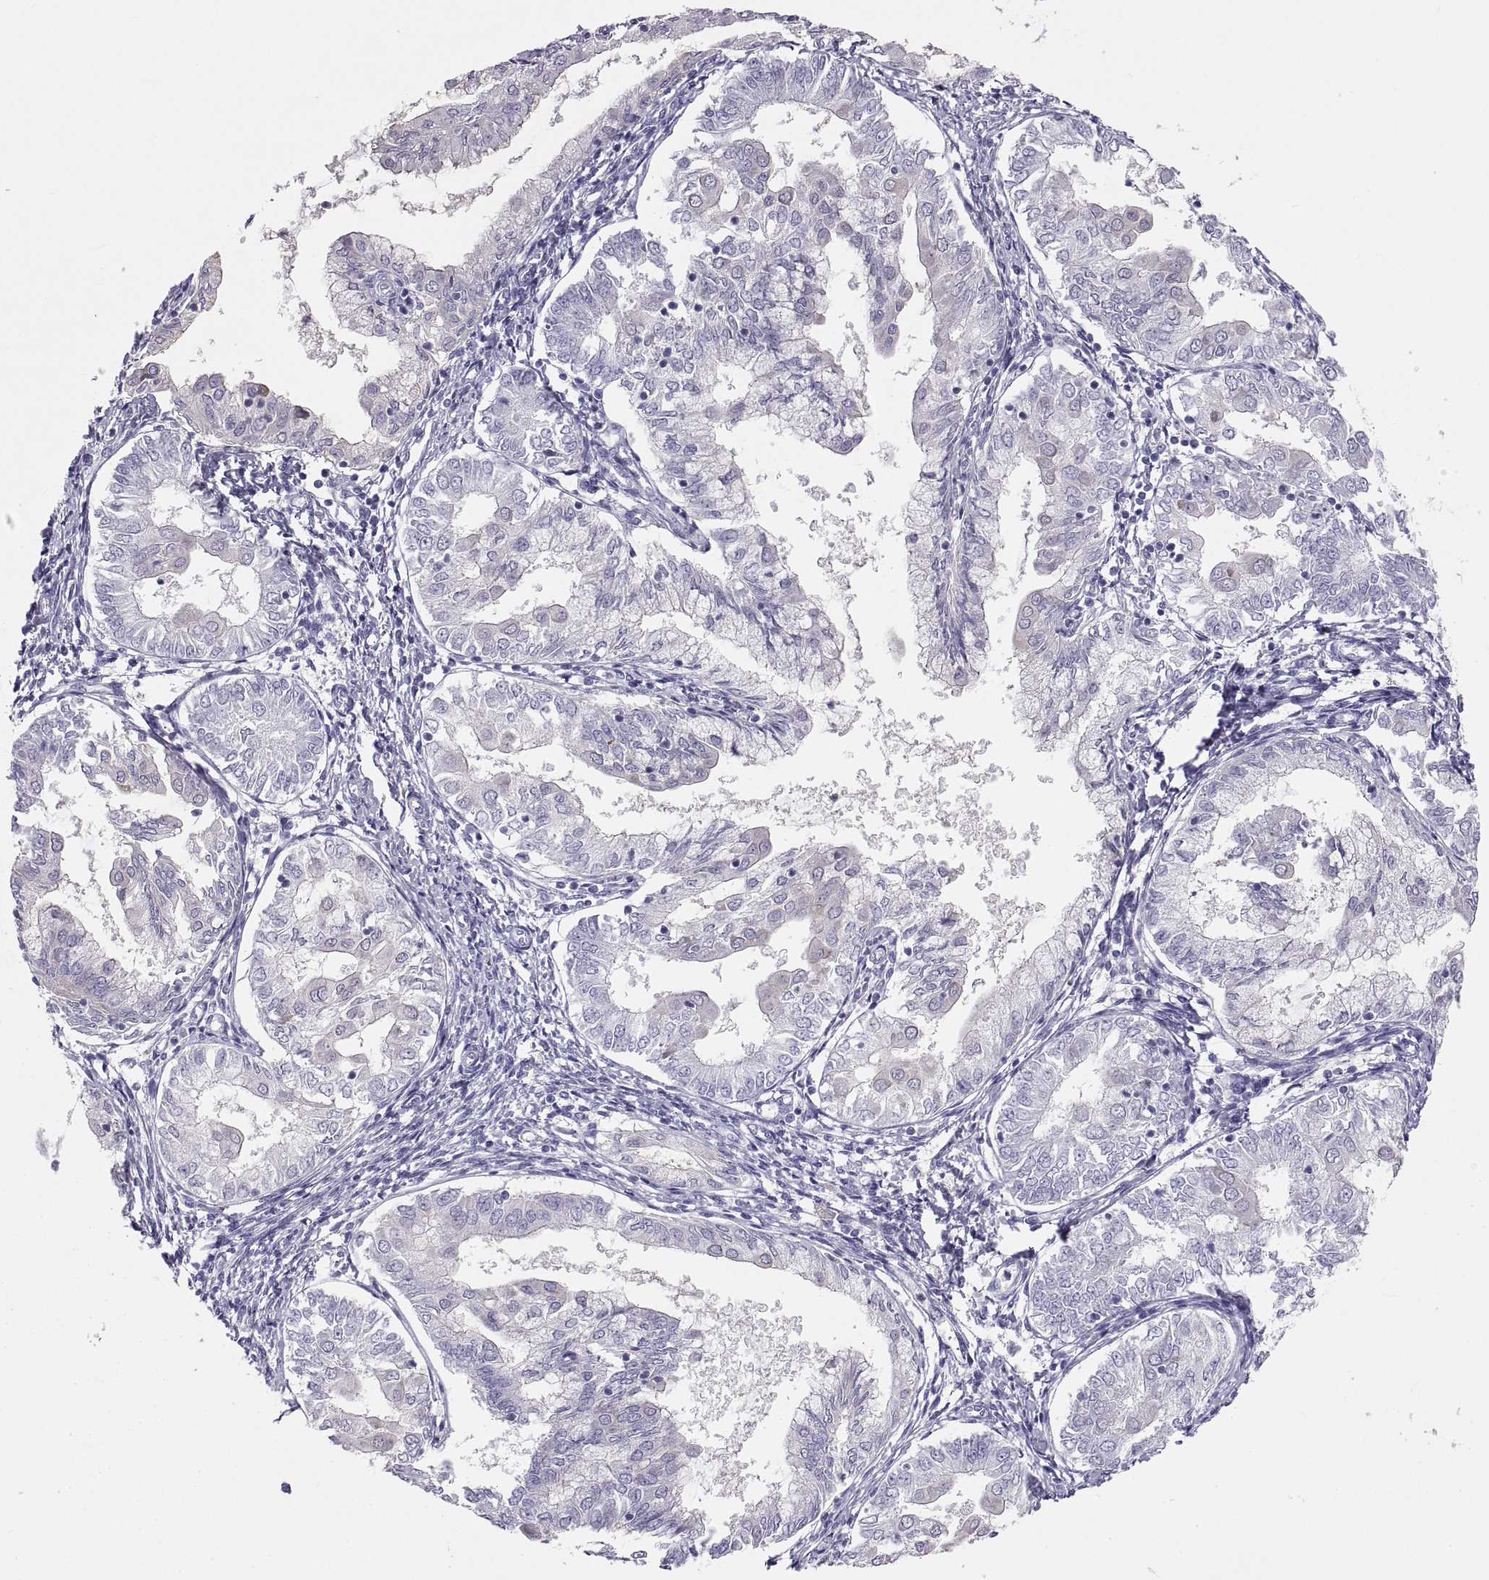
{"staining": {"intensity": "negative", "quantity": "none", "location": "none"}, "tissue": "endometrial cancer", "cell_type": "Tumor cells", "image_type": "cancer", "snomed": [{"axis": "morphology", "description": "Adenocarcinoma, NOS"}, {"axis": "topography", "description": "Endometrium"}], "caption": "A histopathology image of endometrial cancer stained for a protein reveals no brown staining in tumor cells.", "gene": "CRYBB3", "patient": {"sex": "female", "age": 68}}